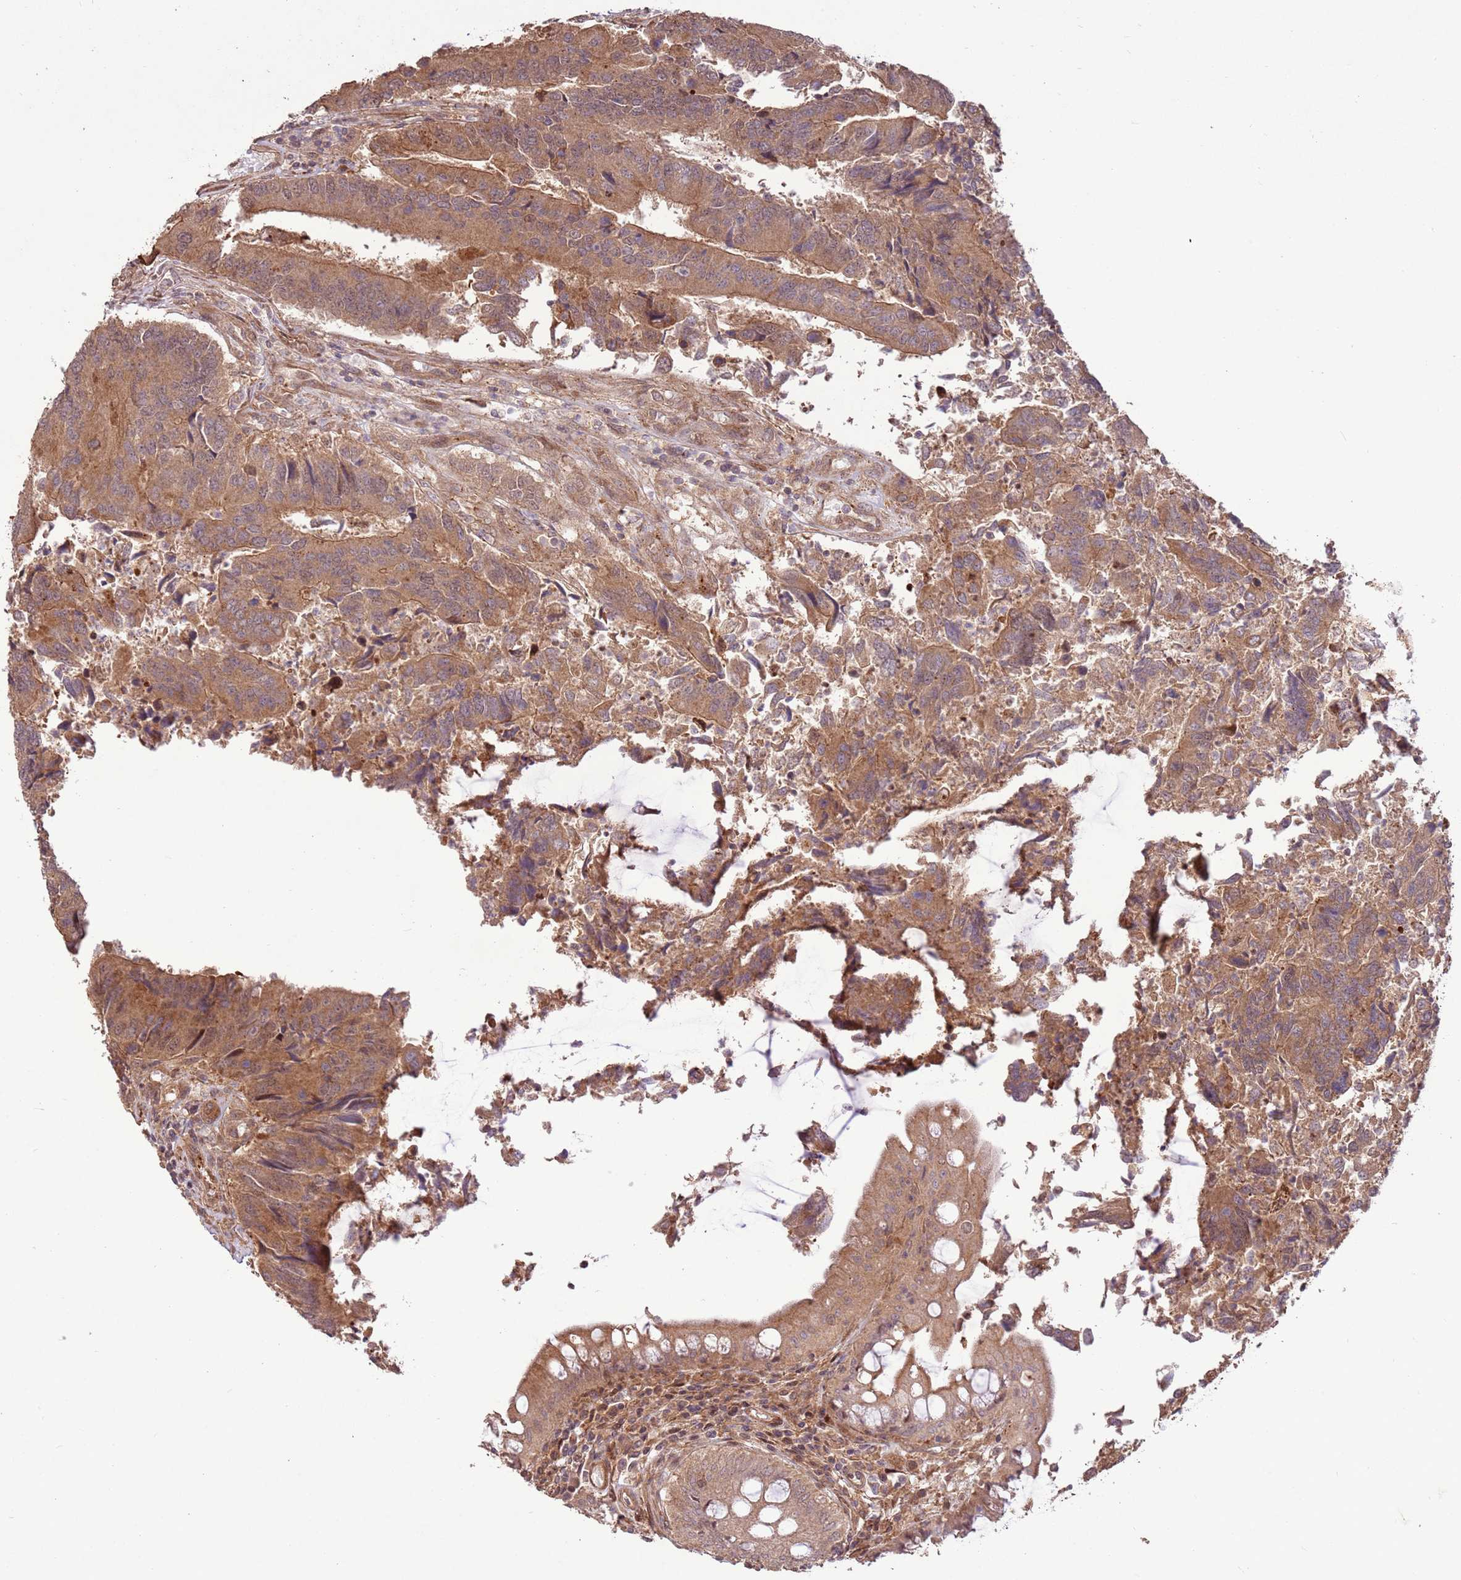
{"staining": {"intensity": "moderate", "quantity": ">75%", "location": "cytoplasmic/membranous"}, "tissue": "colorectal cancer", "cell_type": "Tumor cells", "image_type": "cancer", "snomed": [{"axis": "morphology", "description": "Adenocarcinoma, NOS"}, {"axis": "topography", "description": "Colon"}], "caption": "Immunohistochemical staining of human adenocarcinoma (colorectal) shows medium levels of moderate cytoplasmic/membranous staining in approximately >75% of tumor cells.", "gene": "CCDC112", "patient": {"sex": "female", "age": 67}}